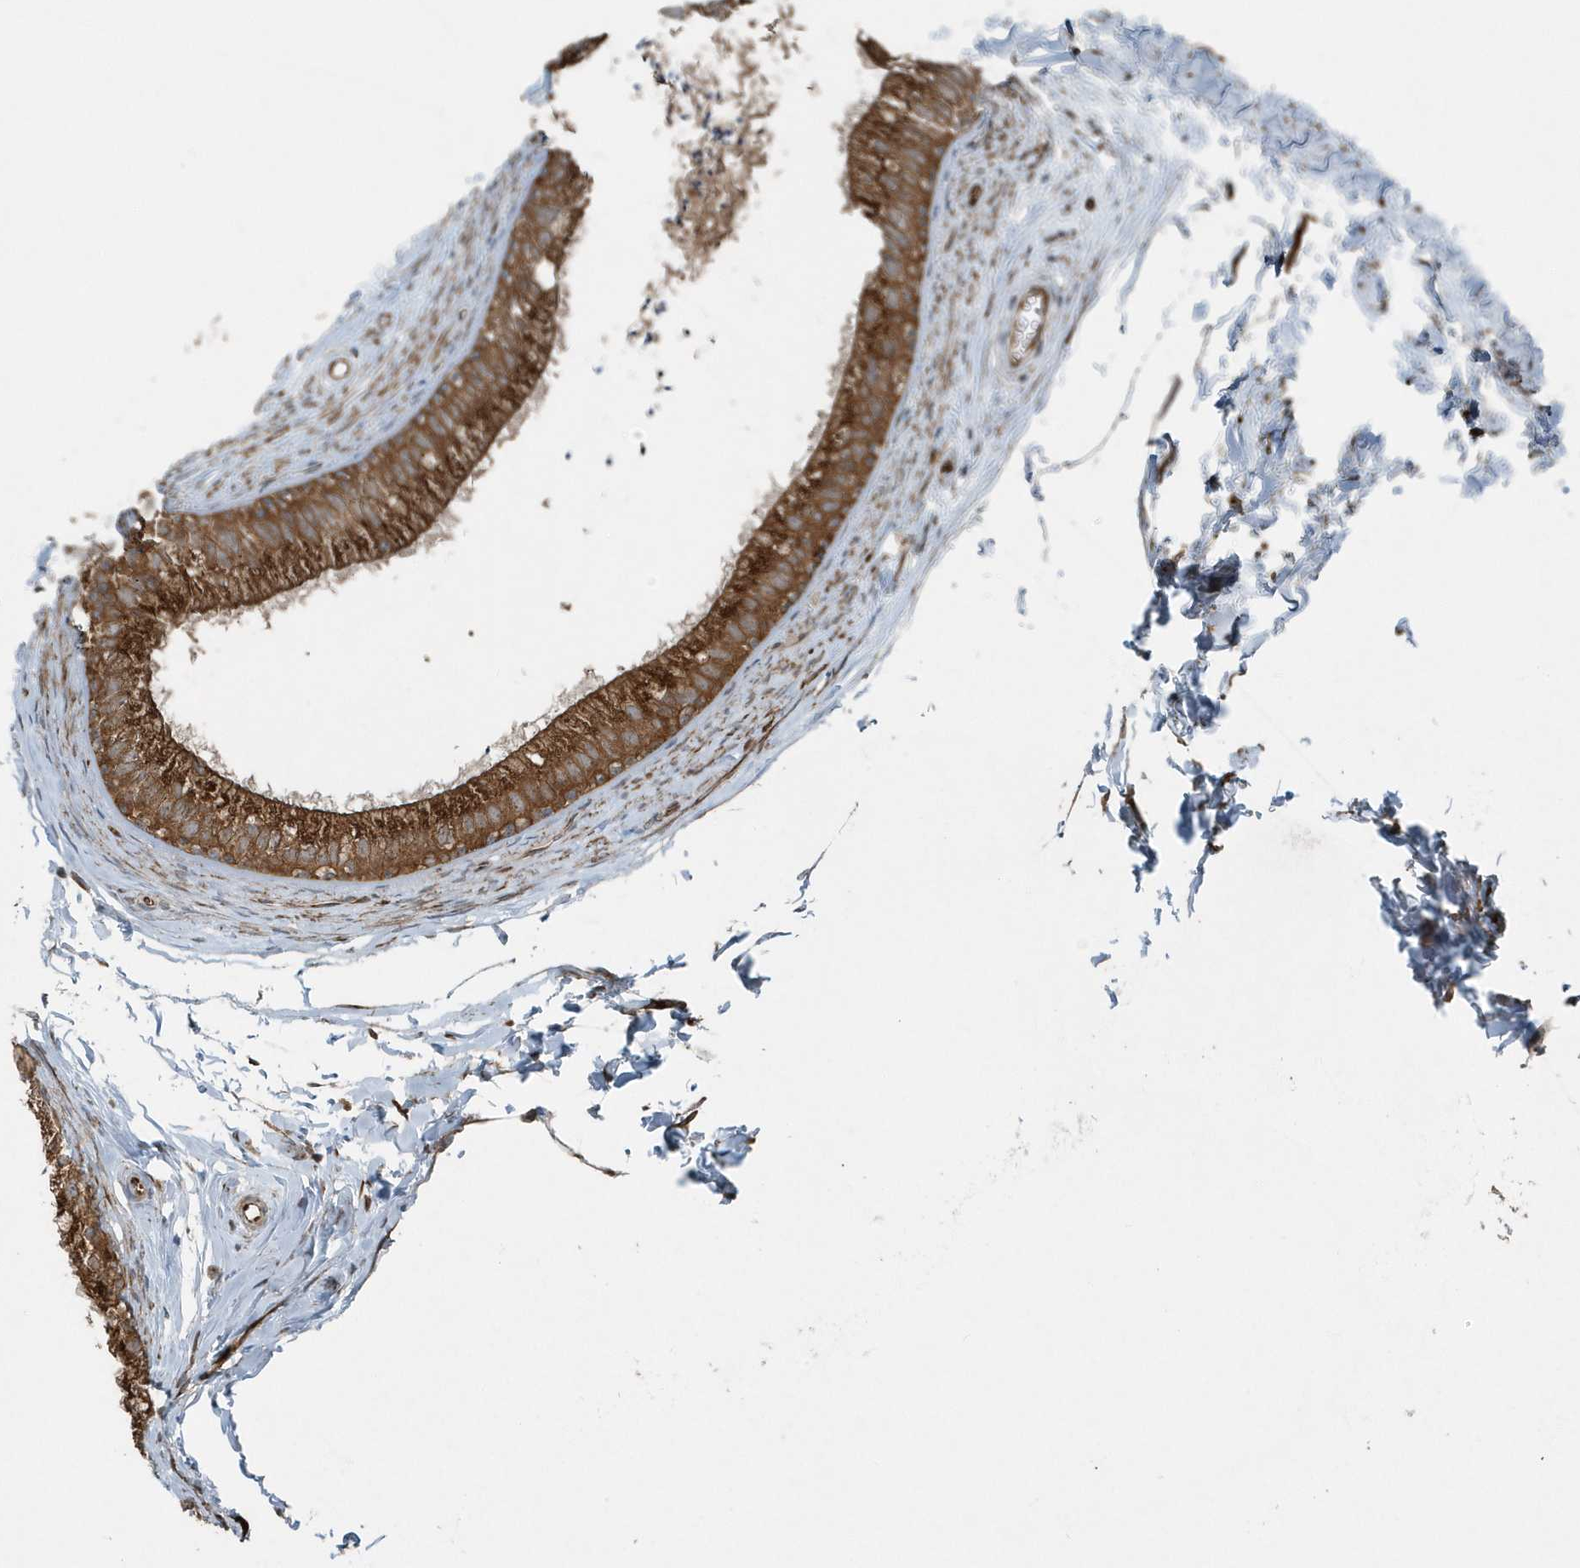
{"staining": {"intensity": "strong", "quantity": ">75%", "location": "cytoplasmic/membranous"}, "tissue": "epididymis", "cell_type": "Glandular cells", "image_type": "normal", "snomed": [{"axis": "morphology", "description": "Normal tissue, NOS"}, {"axis": "topography", "description": "Epididymis"}], "caption": "A high-resolution micrograph shows immunohistochemistry staining of unremarkable epididymis, which reveals strong cytoplasmic/membranous expression in approximately >75% of glandular cells.", "gene": "GCC2", "patient": {"sex": "male", "age": 56}}